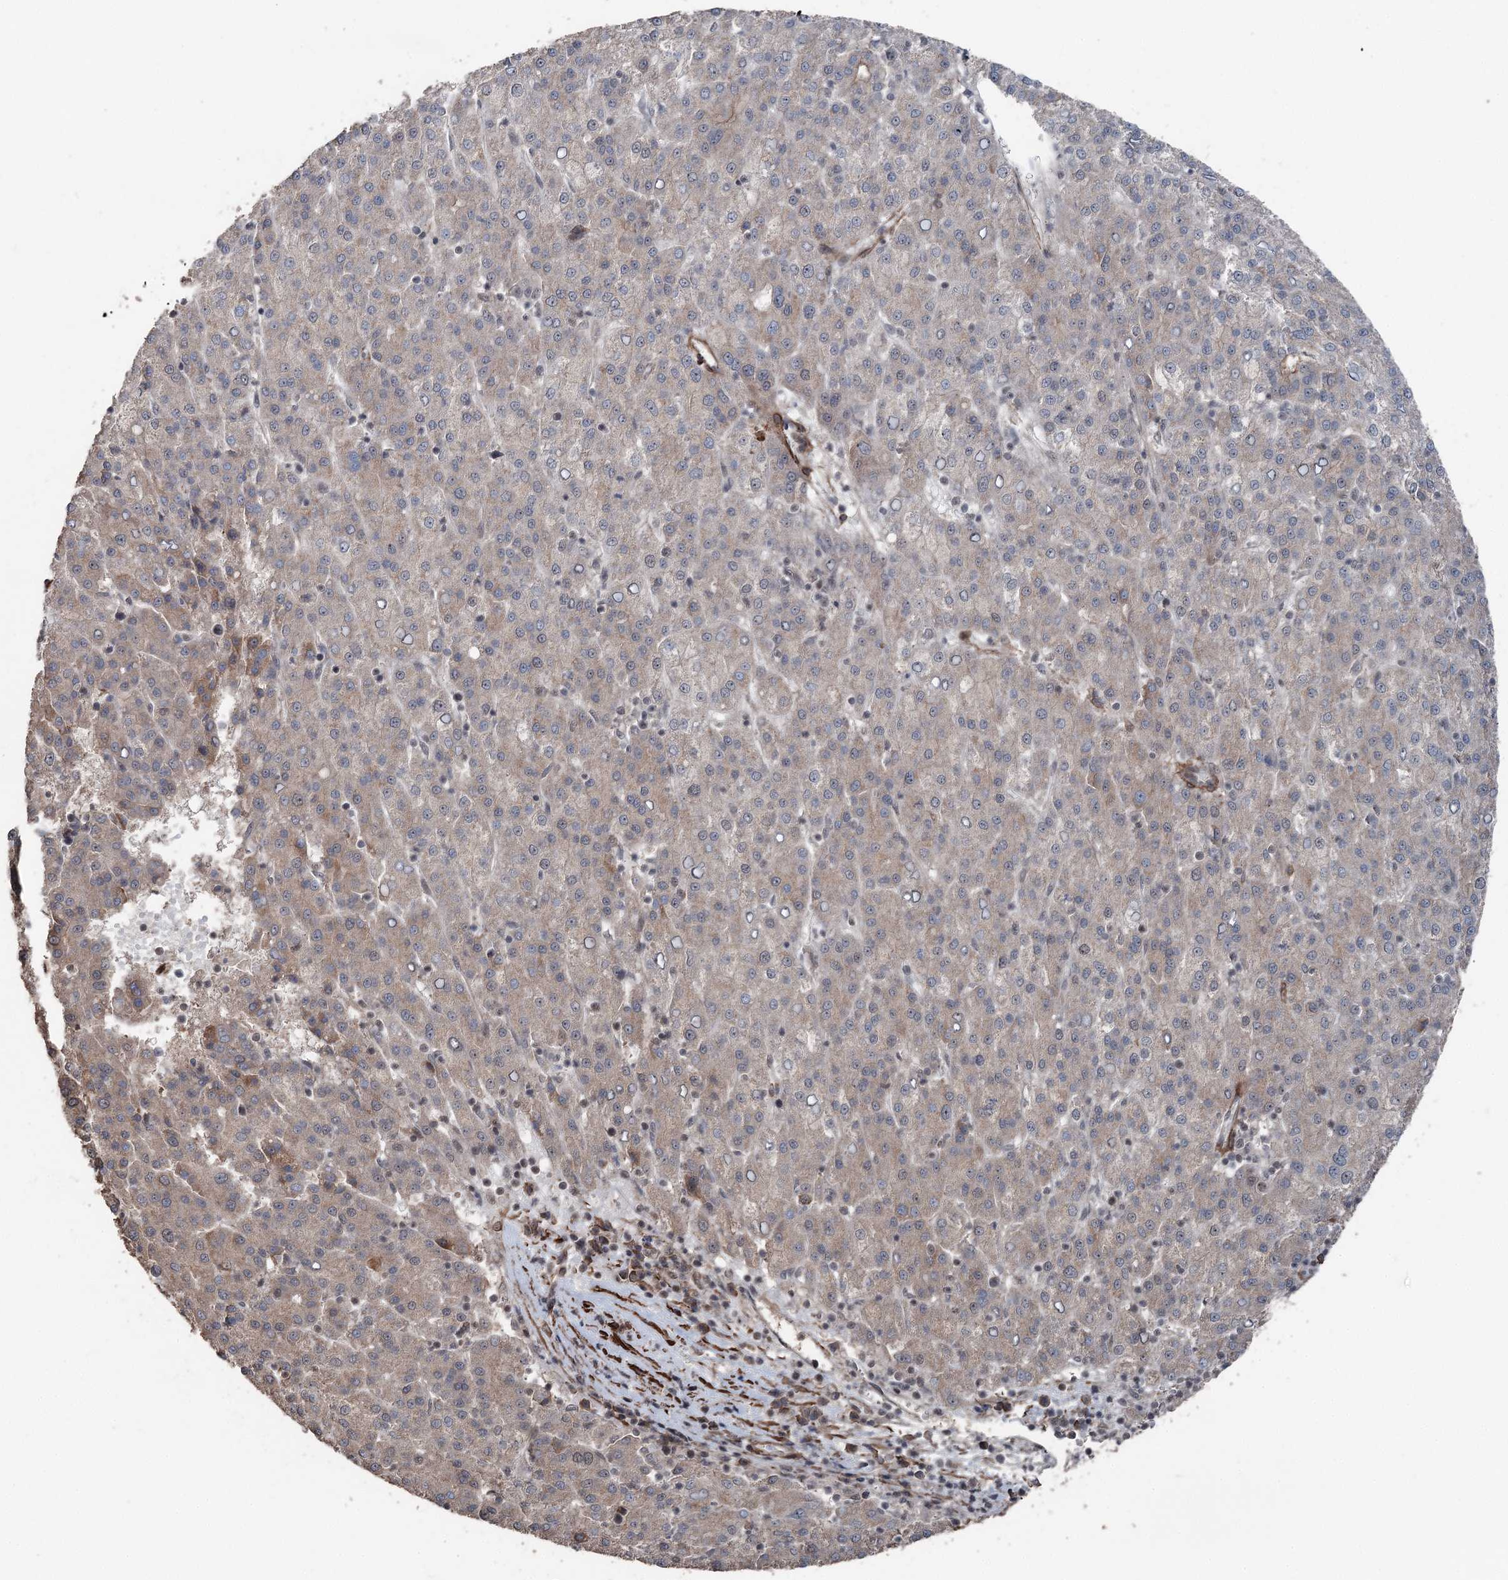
{"staining": {"intensity": "weak", "quantity": "<25%", "location": "cytoplasmic/membranous"}, "tissue": "liver cancer", "cell_type": "Tumor cells", "image_type": "cancer", "snomed": [{"axis": "morphology", "description": "Carcinoma, Hepatocellular, NOS"}, {"axis": "topography", "description": "Liver"}], "caption": "DAB (3,3'-diaminobenzidine) immunohistochemical staining of human liver hepatocellular carcinoma exhibits no significant staining in tumor cells. Brightfield microscopy of immunohistochemistry stained with DAB (3,3'-diaminobenzidine) (brown) and hematoxylin (blue), captured at high magnification.", "gene": "CCDC82", "patient": {"sex": "female", "age": 58}}